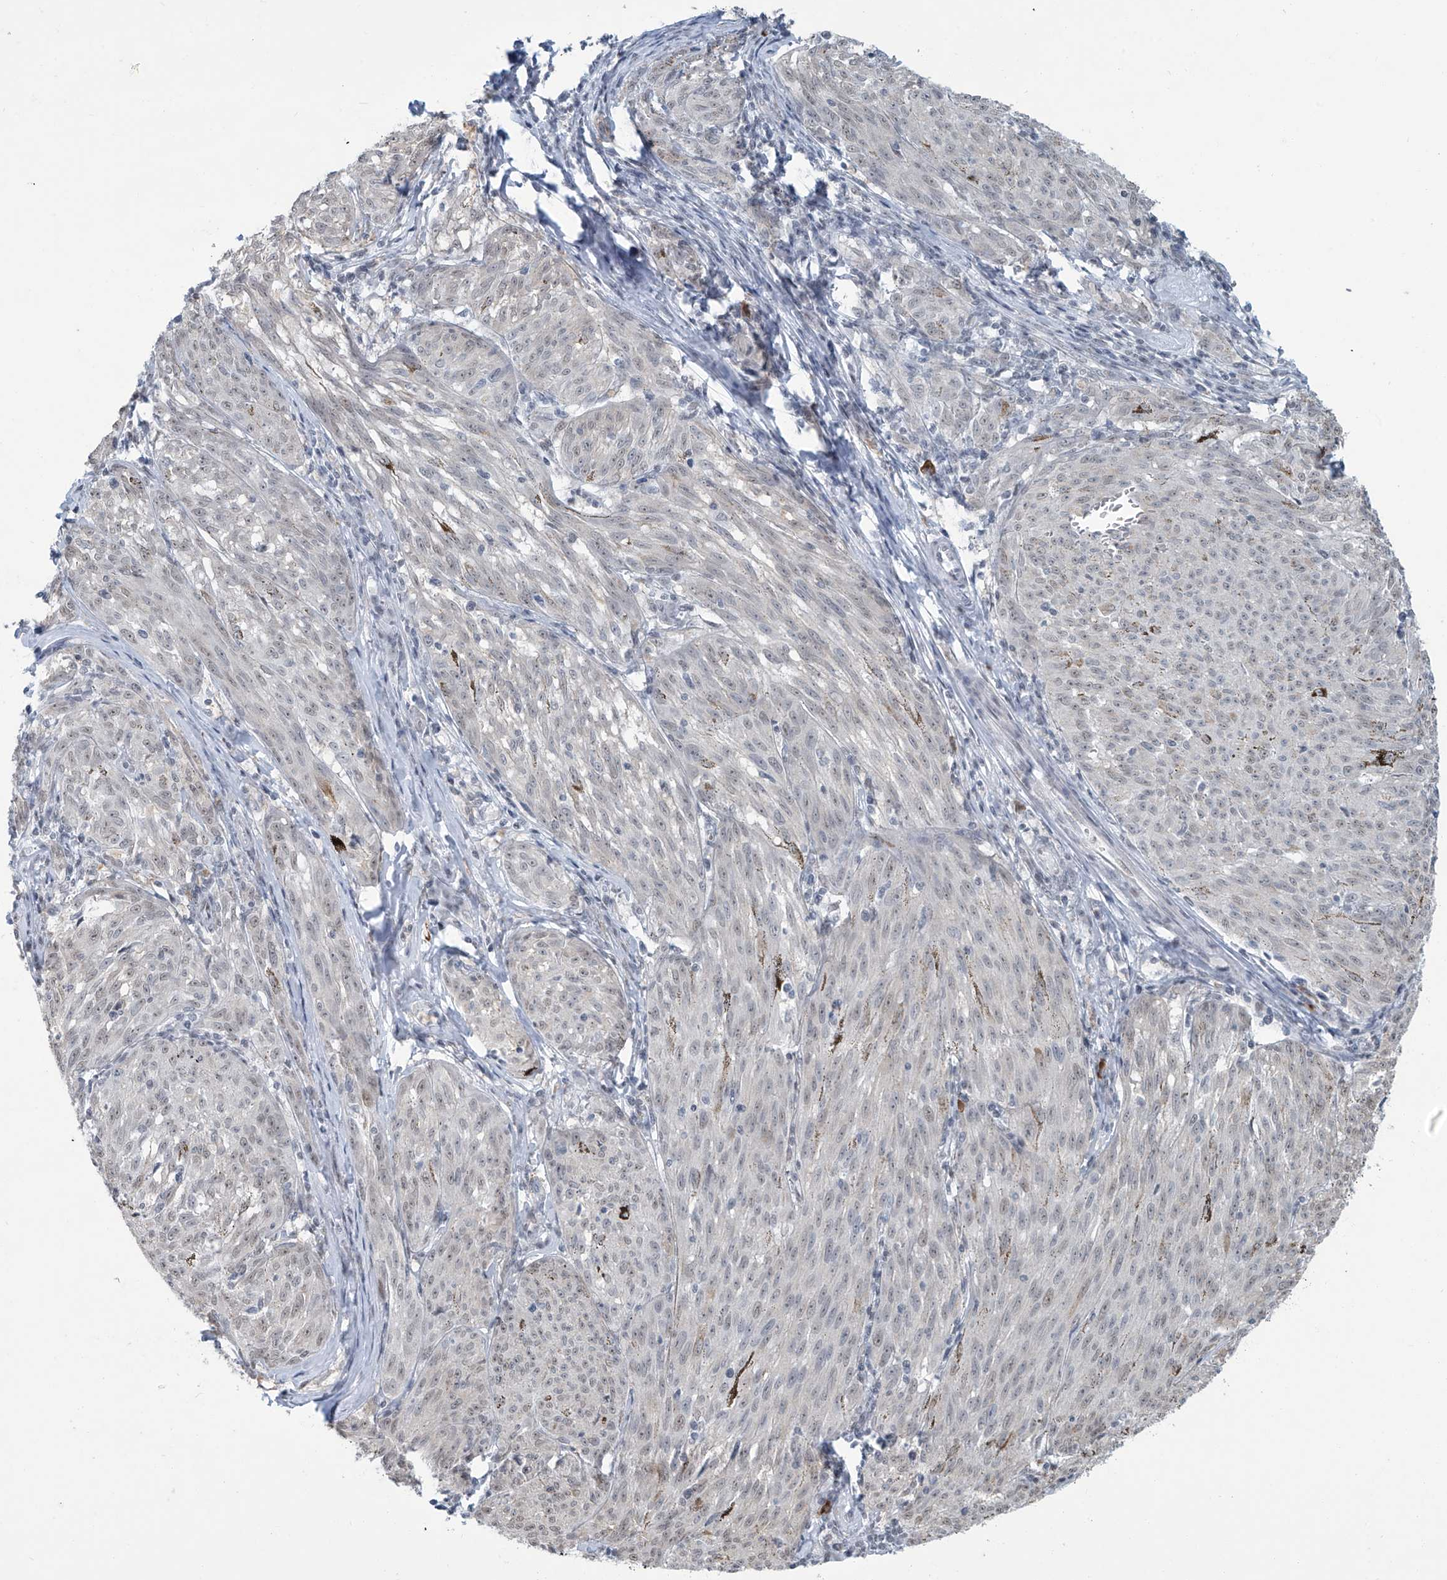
{"staining": {"intensity": "weak", "quantity": "<25%", "location": "nuclear"}, "tissue": "melanoma", "cell_type": "Tumor cells", "image_type": "cancer", "snomed": [{"axis": "morphology", "description": "Malignant melanoma, NOS"}, {"axis": "topography", "description": "Skin"}], "caption": "DAB immunohistochemical staining of human malignant melanoma demonstrates no significant expression in tumor cells.", "gene": "SARNP", "patient": {"sex": "female", "age": 72}}